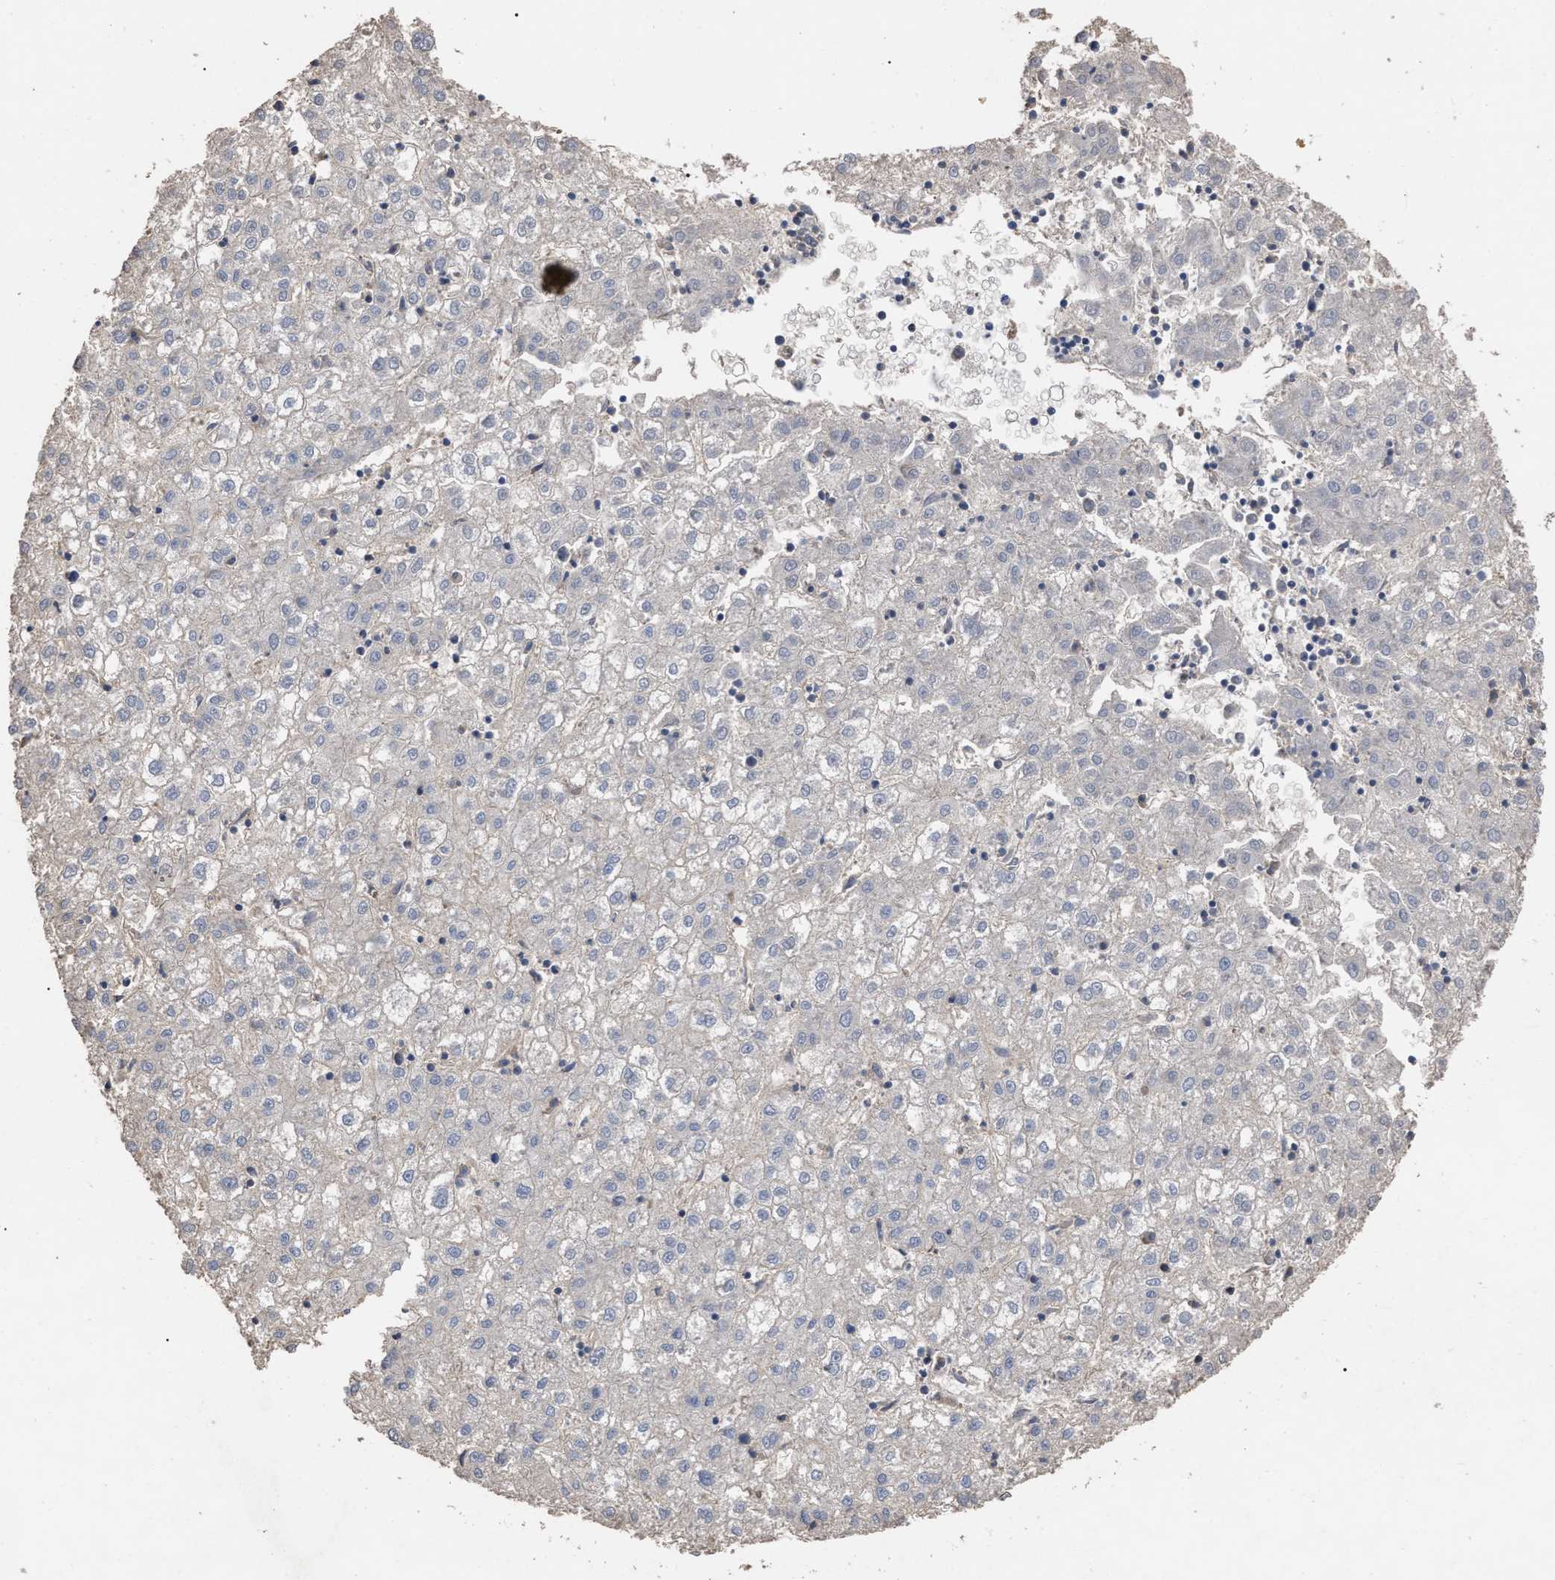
{"staining": {"intensity": "negative", "quantity": "none", "location": "none"}, "tissue": "liver cancer", "cell_type": "Tumor cells", "image_type": "cancer", "snomed": [{"axis": "morphology", "description": "Carcinoma, Hepatocellular, NOS"}, {"axis": "topography", "description": "Liver"}], "caption": "Tumor cells are negative for protein expression in human liver hepatocellular carcinoma.", "gene": "BTN2A1", "patient": {"sex": "male", "age": 72}}